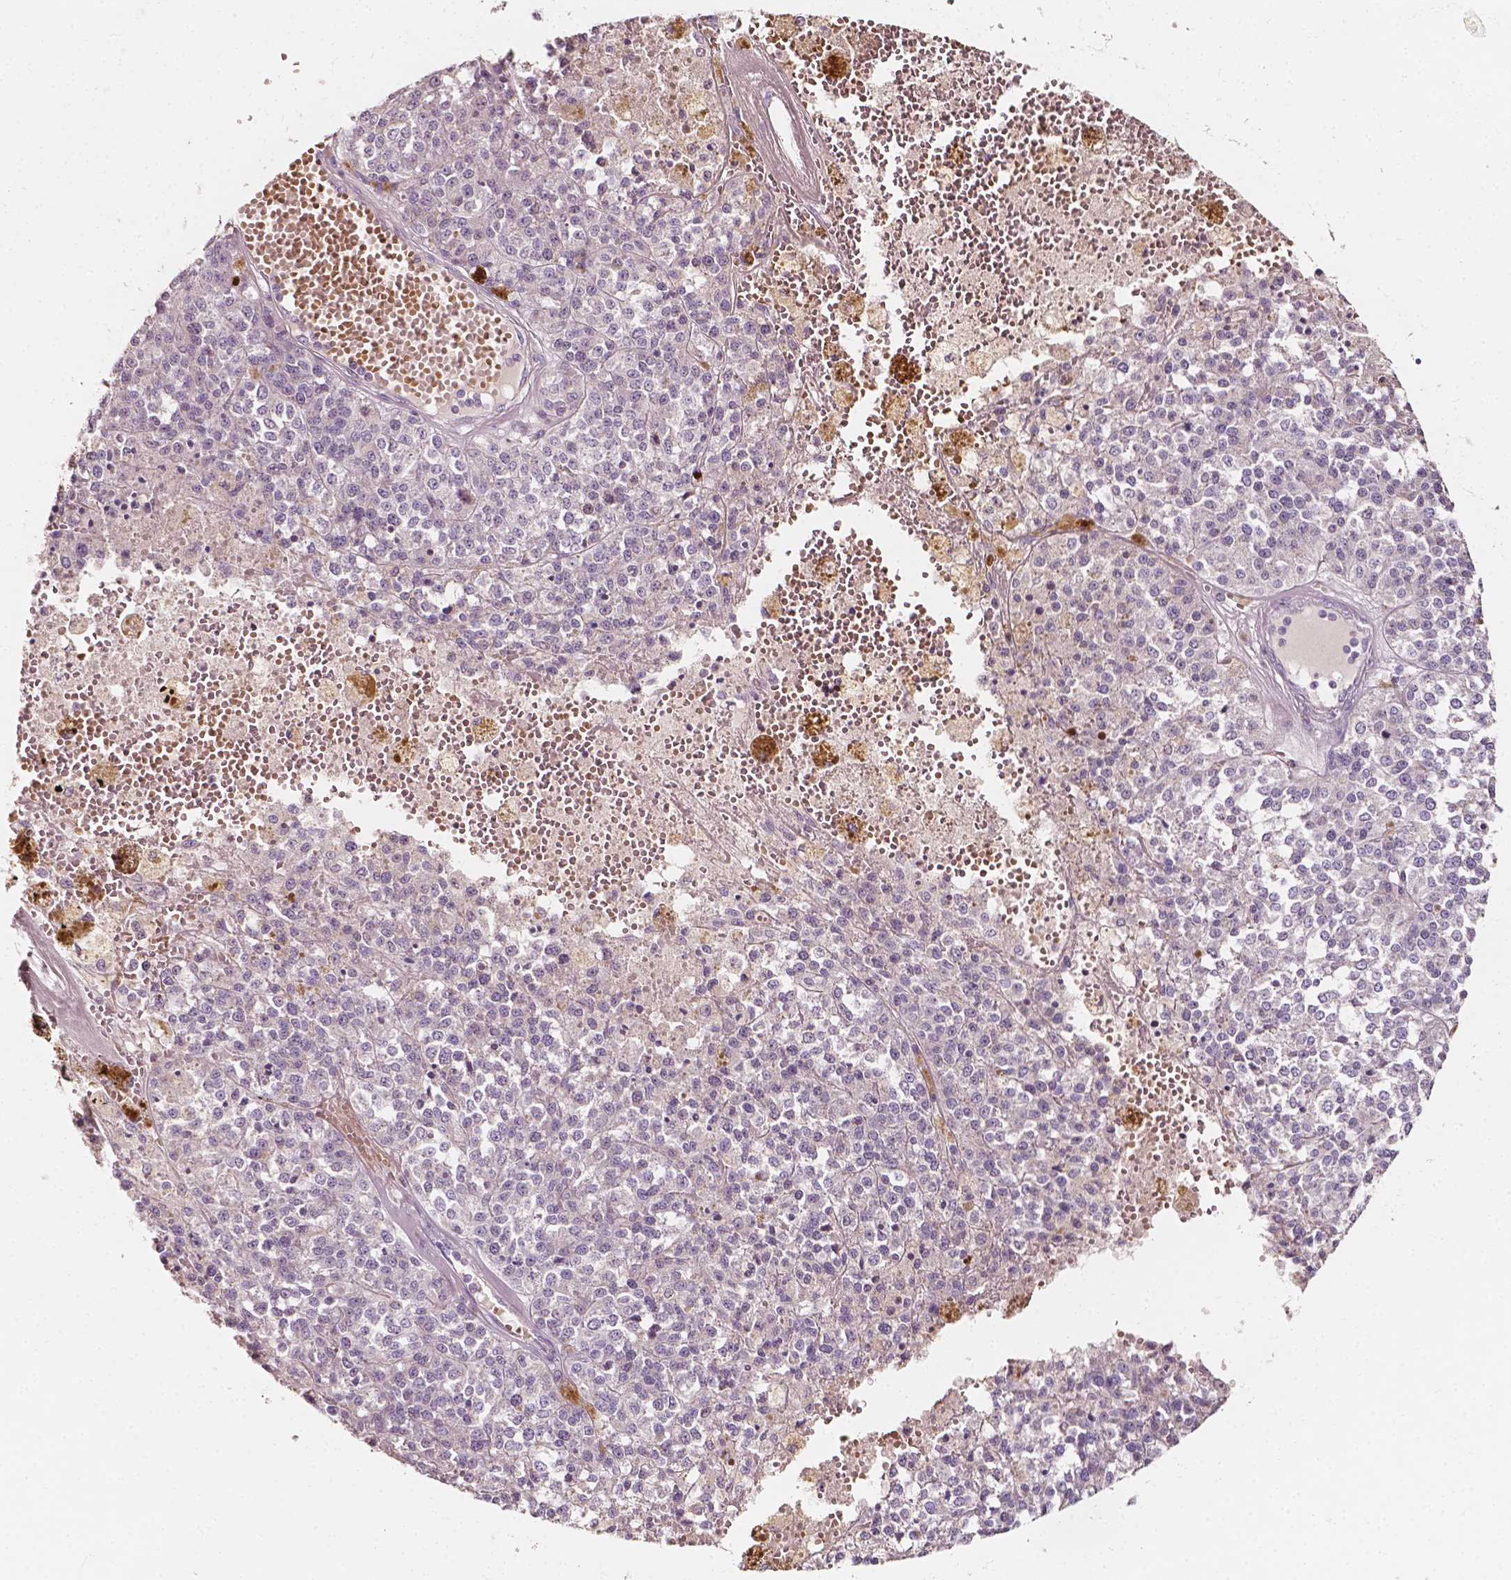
{"staining": {"intensity": "negative", "quantity": "none", "location": "none"}, "tissue": "melanoma", "cell_type": "Tumor cells", "image_type": "cancer", "snomed": [{"axis": "morphology", "description": "Malignant melanoma, Metastatic site"}, {"axis": "topography", "description": "Lymph node"}], "caption": "There is no significant staining in tumor cells of malignant melanoma (metastatic site).", "gene": "NPC1L1", "patient": {"sex": "female", "age": 64}}